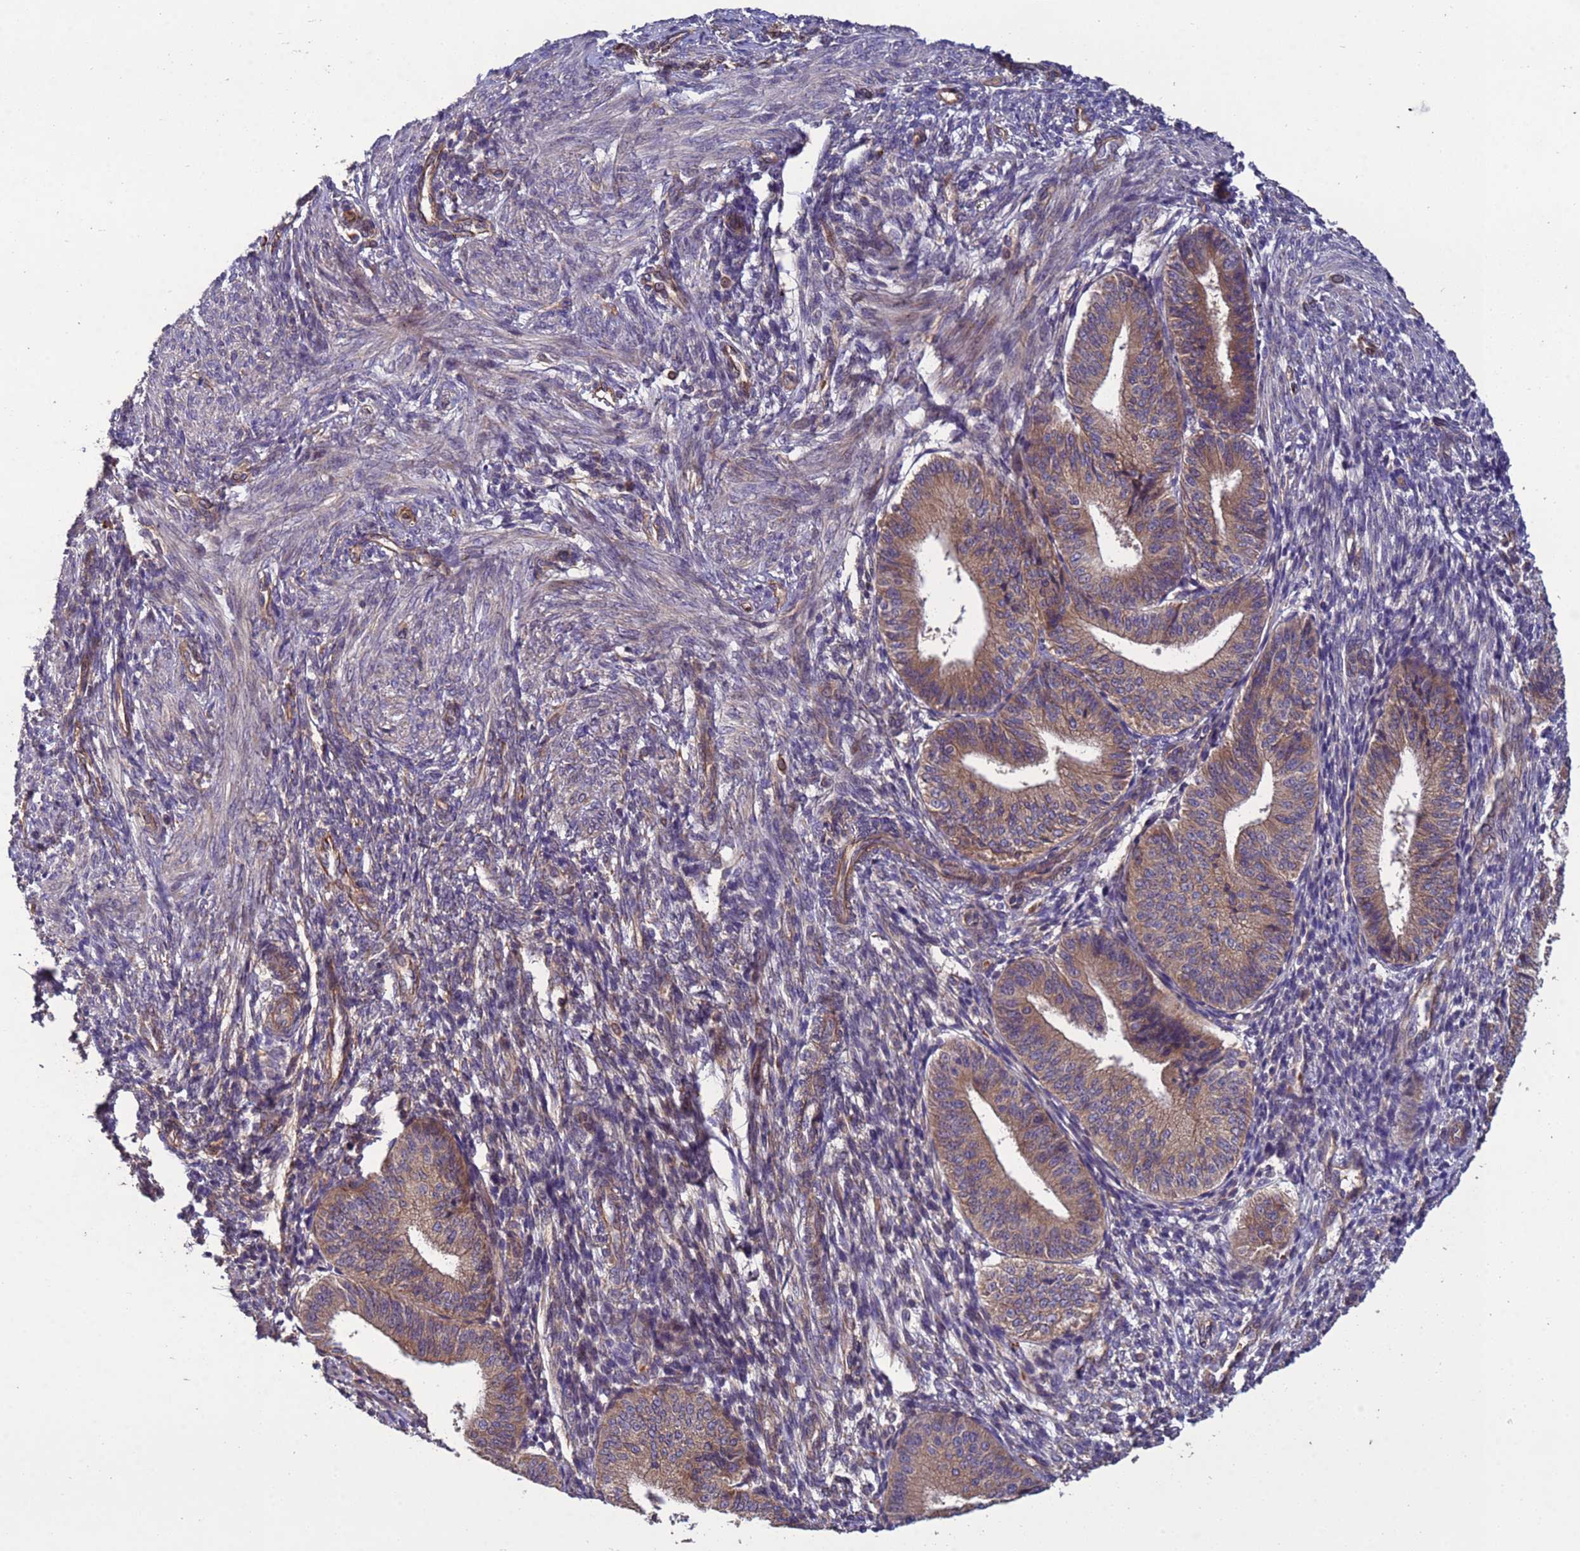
{"staining": {"intensity": "weak", "quantity": "25%-75%", "location": "cytoplasmic/membranous"}, "tissue": "endometrium", "cell_type": "Cells in endometrial stroma", "image_type": "normal", "snomed": [{"axis": "morphology", "description": "Normal tissue, NOS"}, {"axis": "topography", "description": "Endometrium"}], "caption": "A low amount of weak cytoplasmic/membranous positivity is seen in about 25%-75% of cells in endometrial stroma in normal endometrium. The staining is performed using DAB brown chromogen to label protein expression. The nuclei are counter-stained blue using hematoxylin.", "gene": "RAB10", "patient": {"sex": "female", "age": 34}}